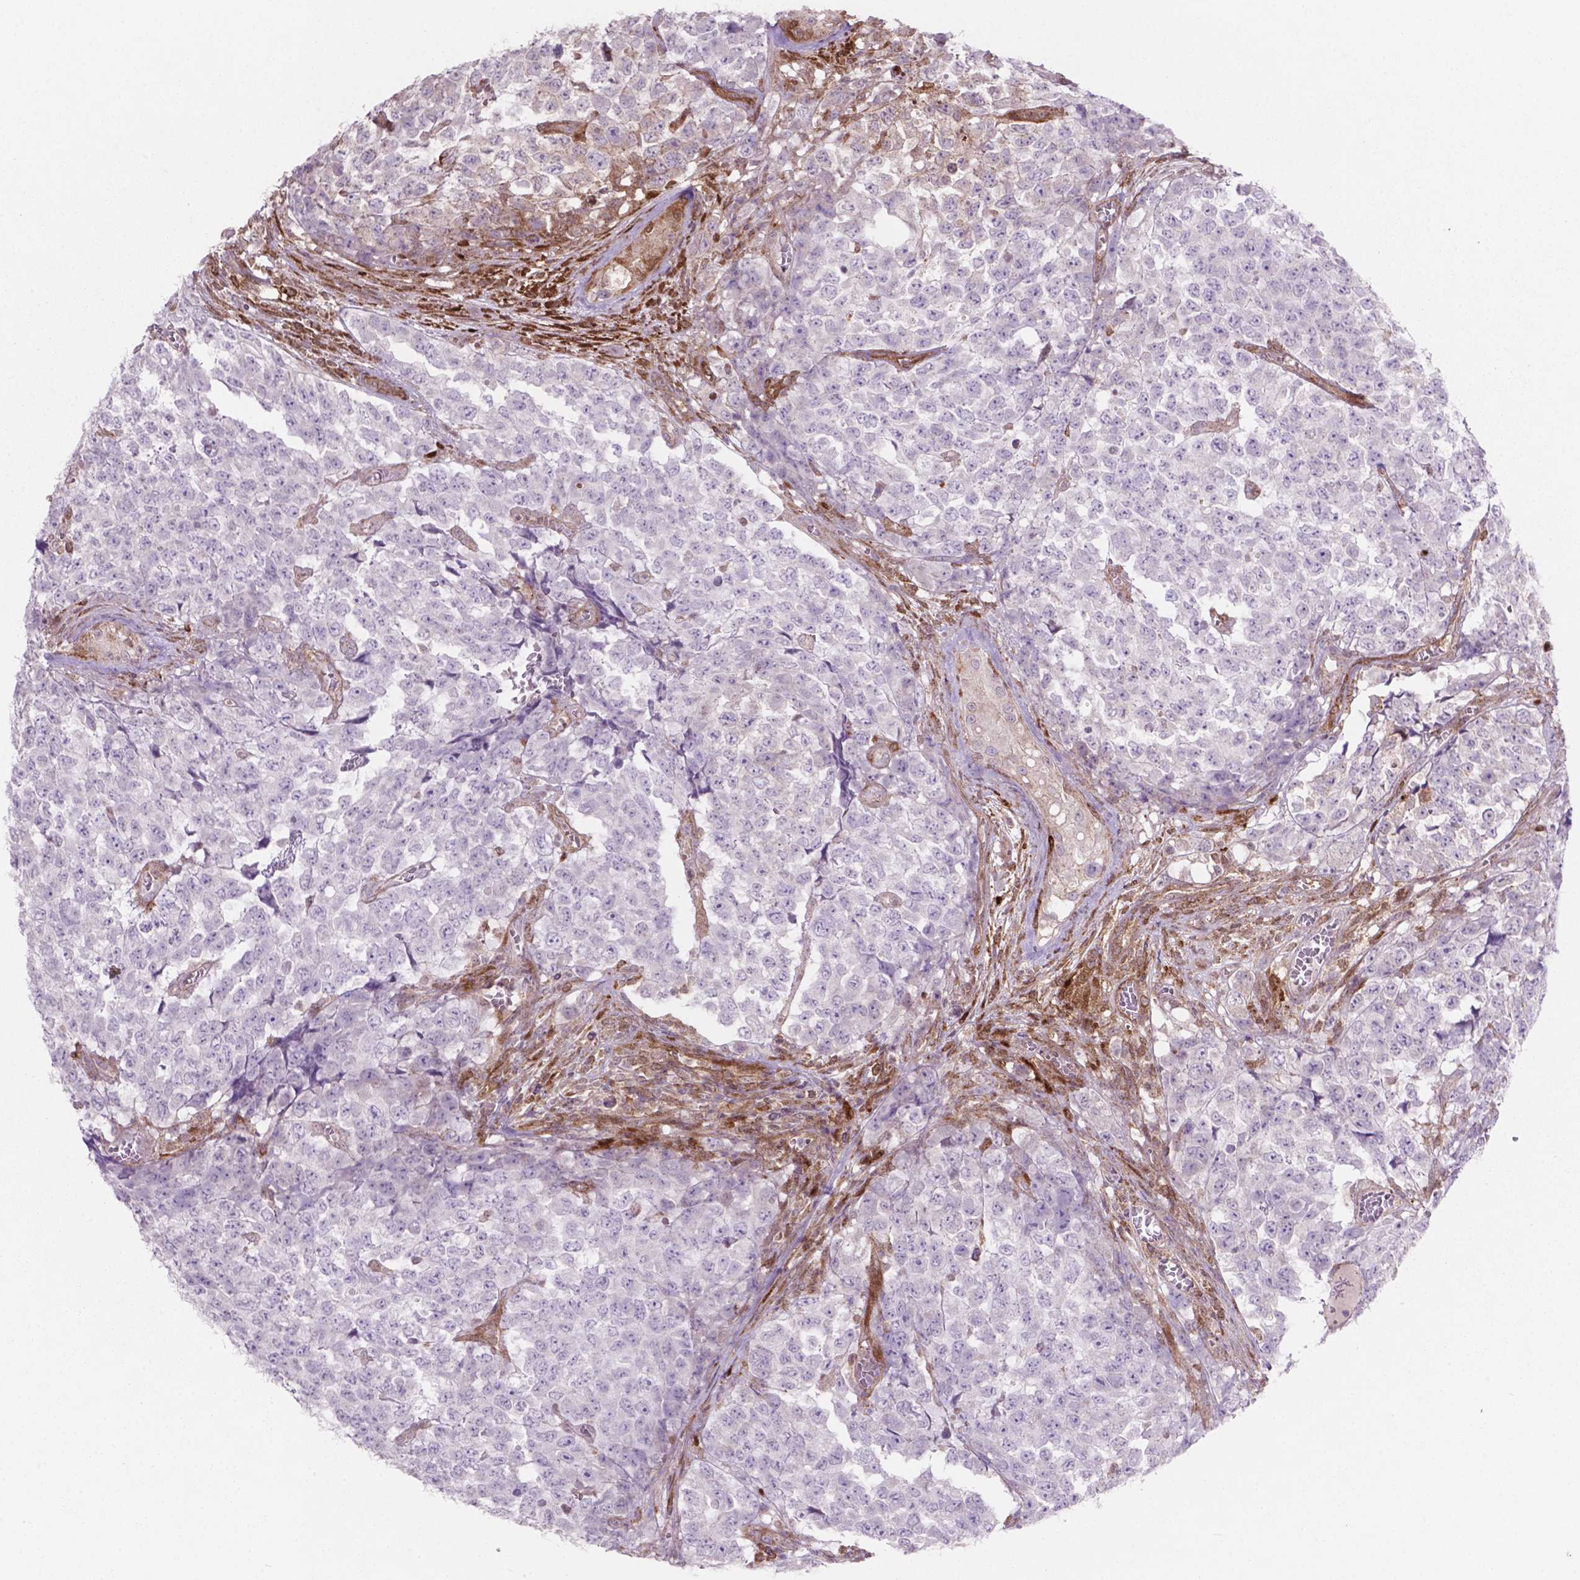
{"staining": {"intensity": "negative", "quantity": "none", "location": "none"}, "tissue": "testis cancer", "cell_type": "Tumor cells", "image_type": "cancer", "snomed": [{"axis": "morphology", "description": "Carcinoma, Embryonal, NOS"}, {"axis": "topography", "description": "Testis"}], "caption": "The histopathology image displays no significant staining in tumor cells of testis cancer. (DAB immunohistochemistry, high magnification).", "gene": "LDHA", "patient": {"sex": "male", "age": 23}}